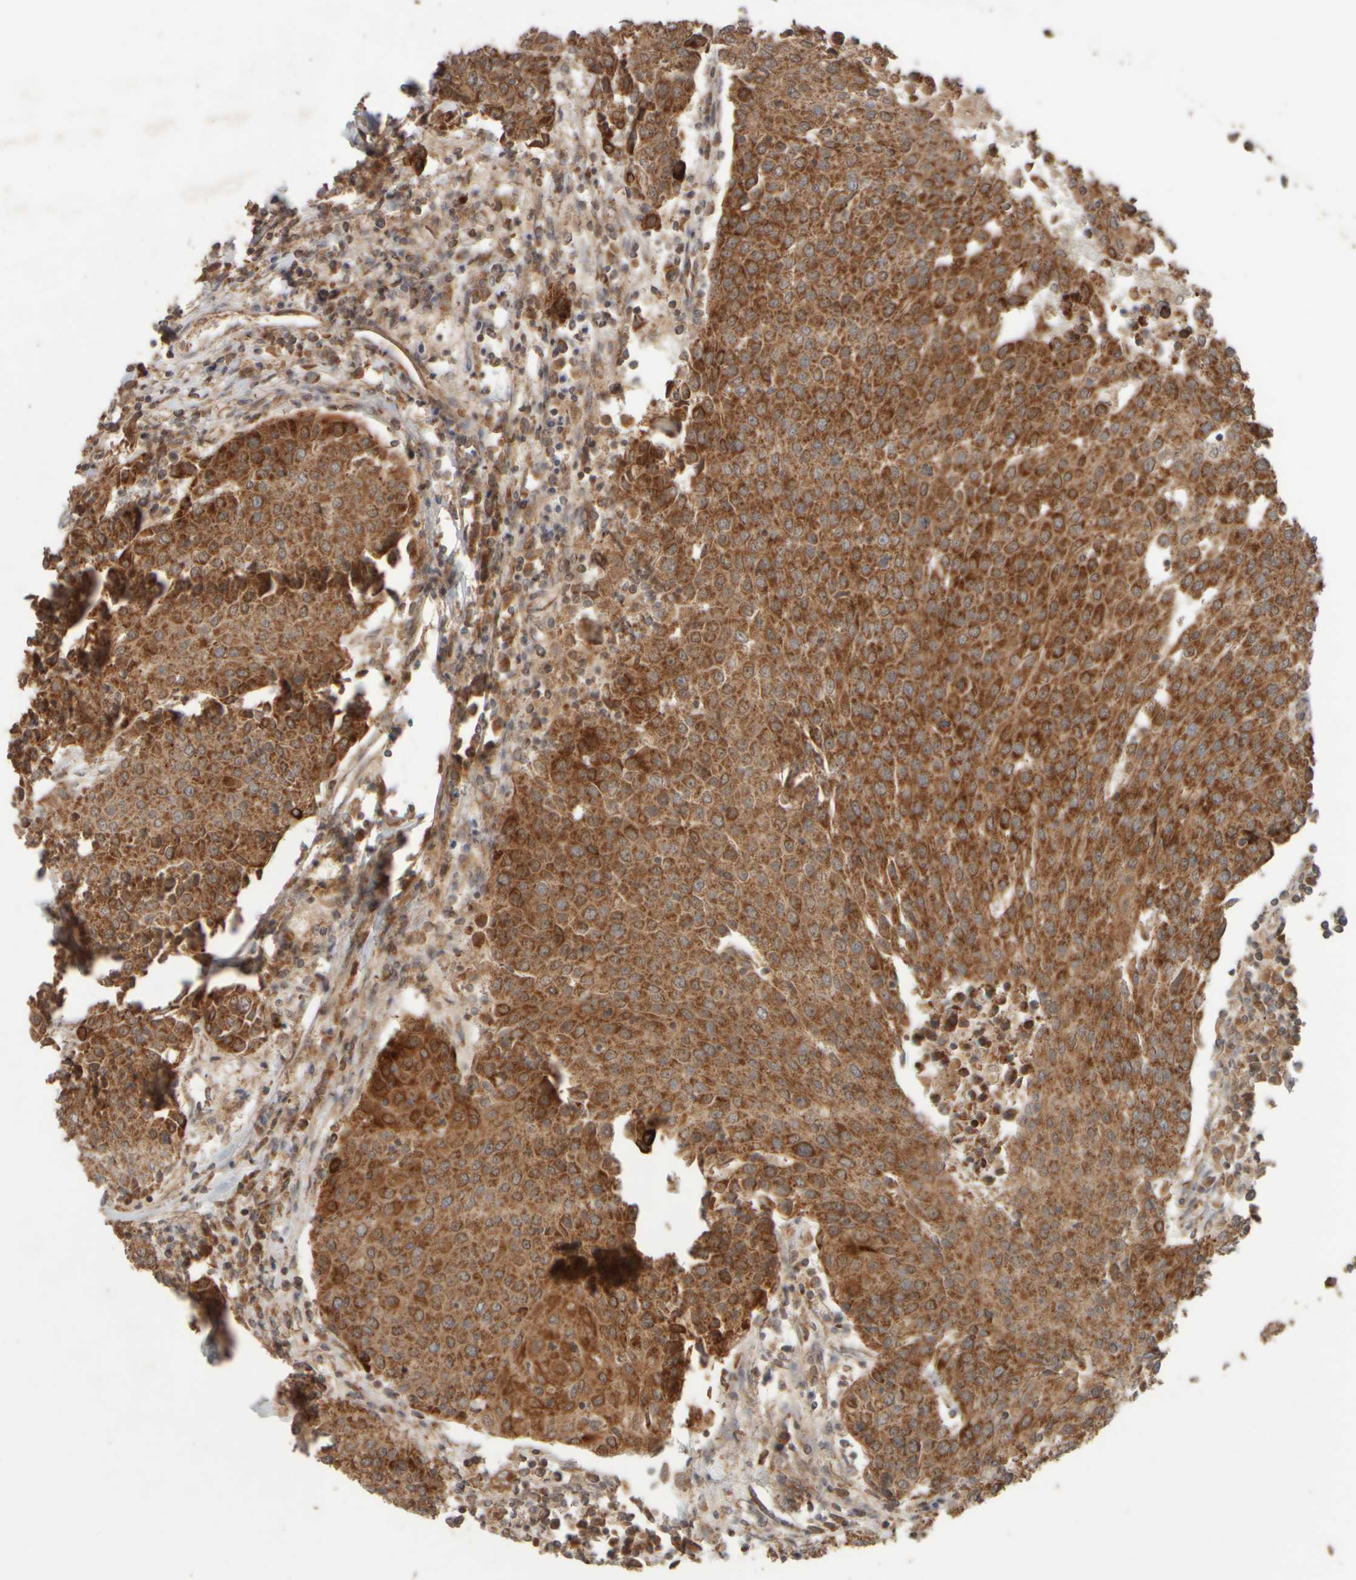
{"staining": {"intensity": "strong", "quantity": ">75%", "location": "cytoplasmic/membranous"}, "tissue": "urothelial cancer", "cell_type": "Tumor cells", "image_type": "cancer", "snomed": [{"axis": "morphology", "description": "Urothelial carcinoma, High grade"}, {"axis": "topography", "description": "Urinary bladder"}], "caption": "There is high levels of strong cytoplasmic/membranous expression in tumor cells of urothelial carcinoma (high-grade), as demonstrated by immunohistochemical staining (brown color).", "gene": "EIF2B3", "patient": {"sex": "female", "age": 85}}